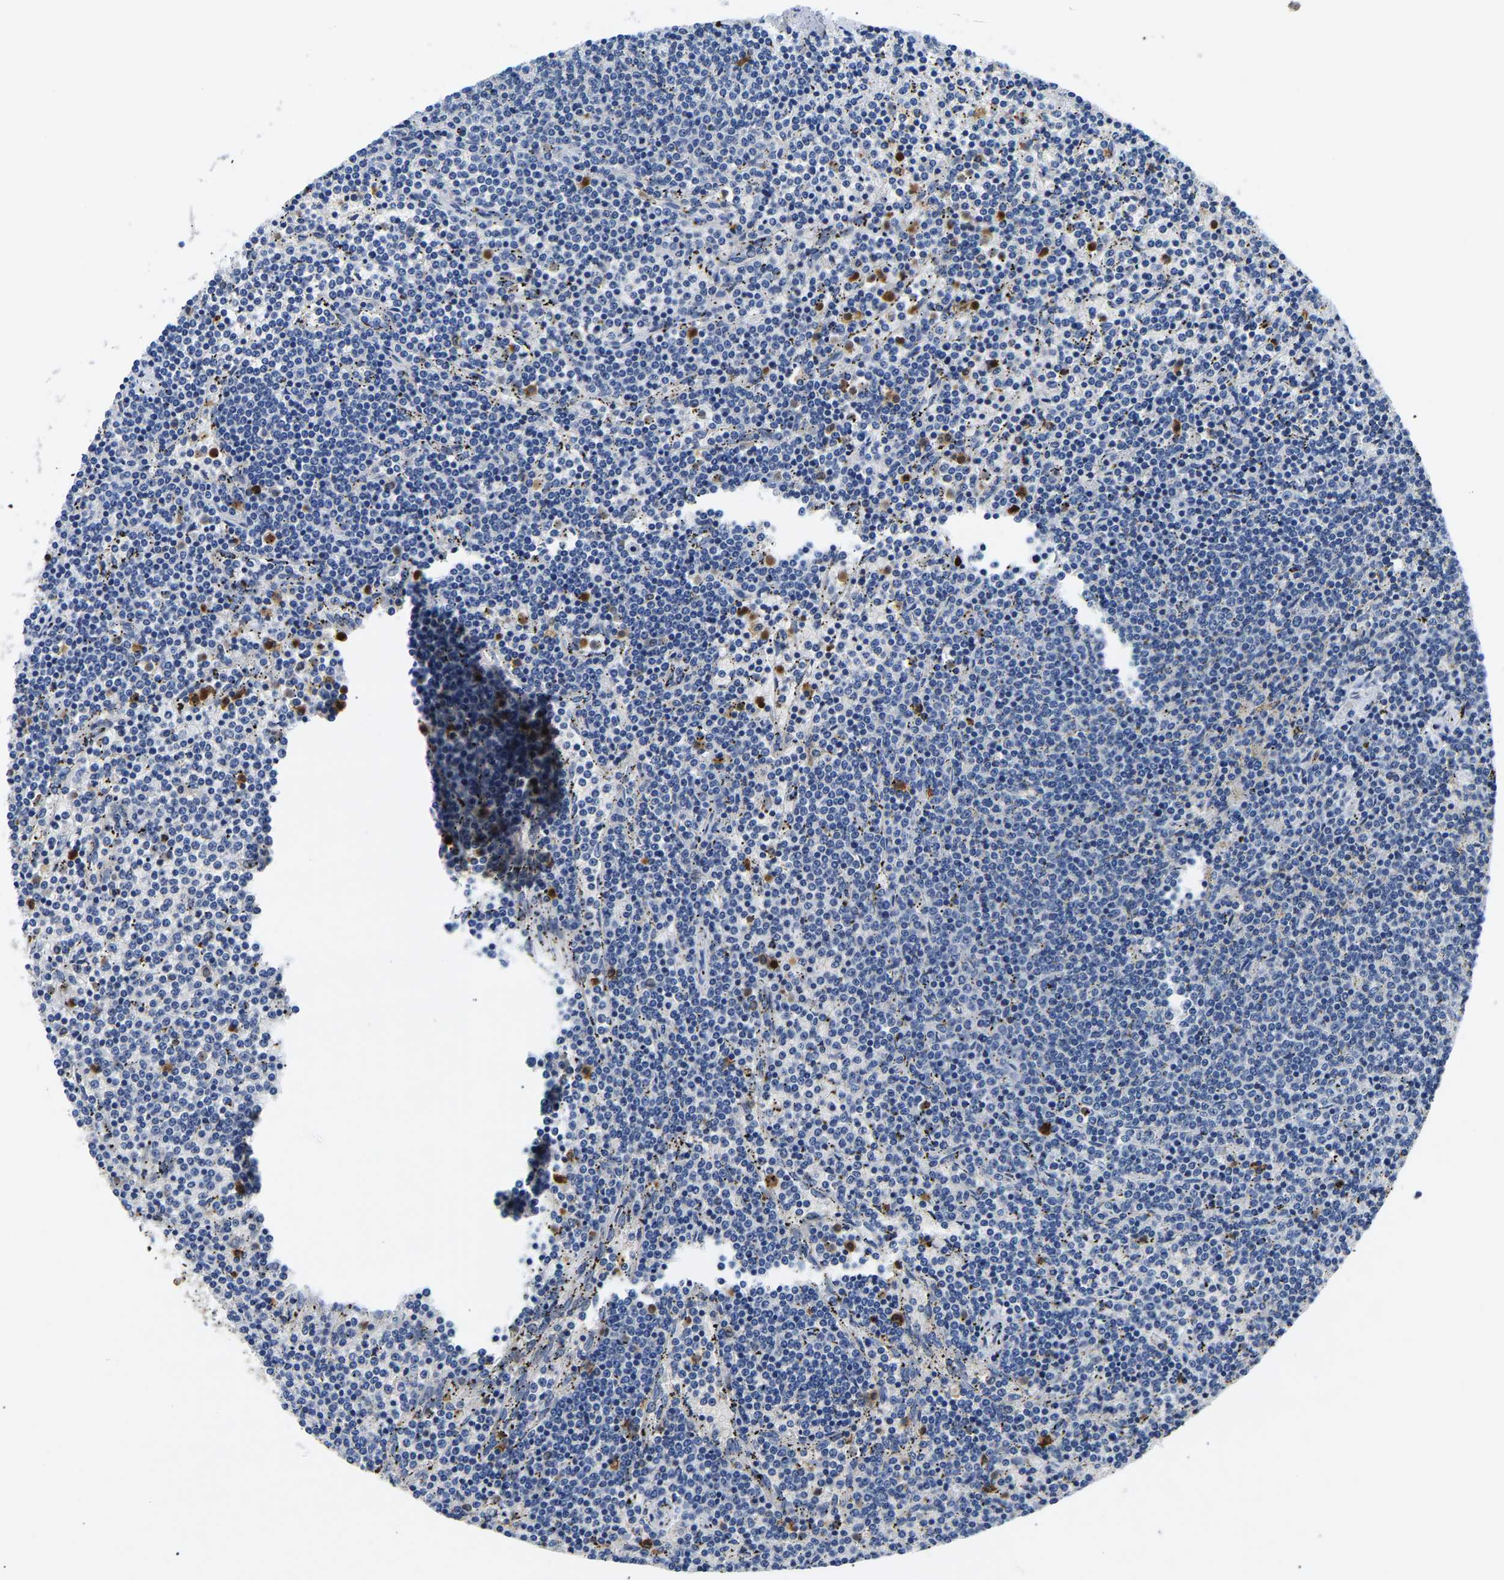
{"staining": {"intensity": "negative", "quantity": "none", "location": "none"}, "tissue": "lymphoma", "cell_type": "Tumor cells", "image_type": "cancer", "snomed": [{"axis": "morphology", "description": "Malignant lymphoma, non-Hodgkin's type, Low grade"}, {"axis": "topography", "description": "Spleen"}], "caption": "A high-resolution photomicrograph shows IHC staining of low-grade malignant lymphoma, non-Hodgkin's type, which displays no significant expression in tumor cells. The staining is performed using DAB brown chromogen with nuclei counter-stained in using hematoxylin.", "gene": "TOR1B", "patient": {"sex": "female", "age": 50}}